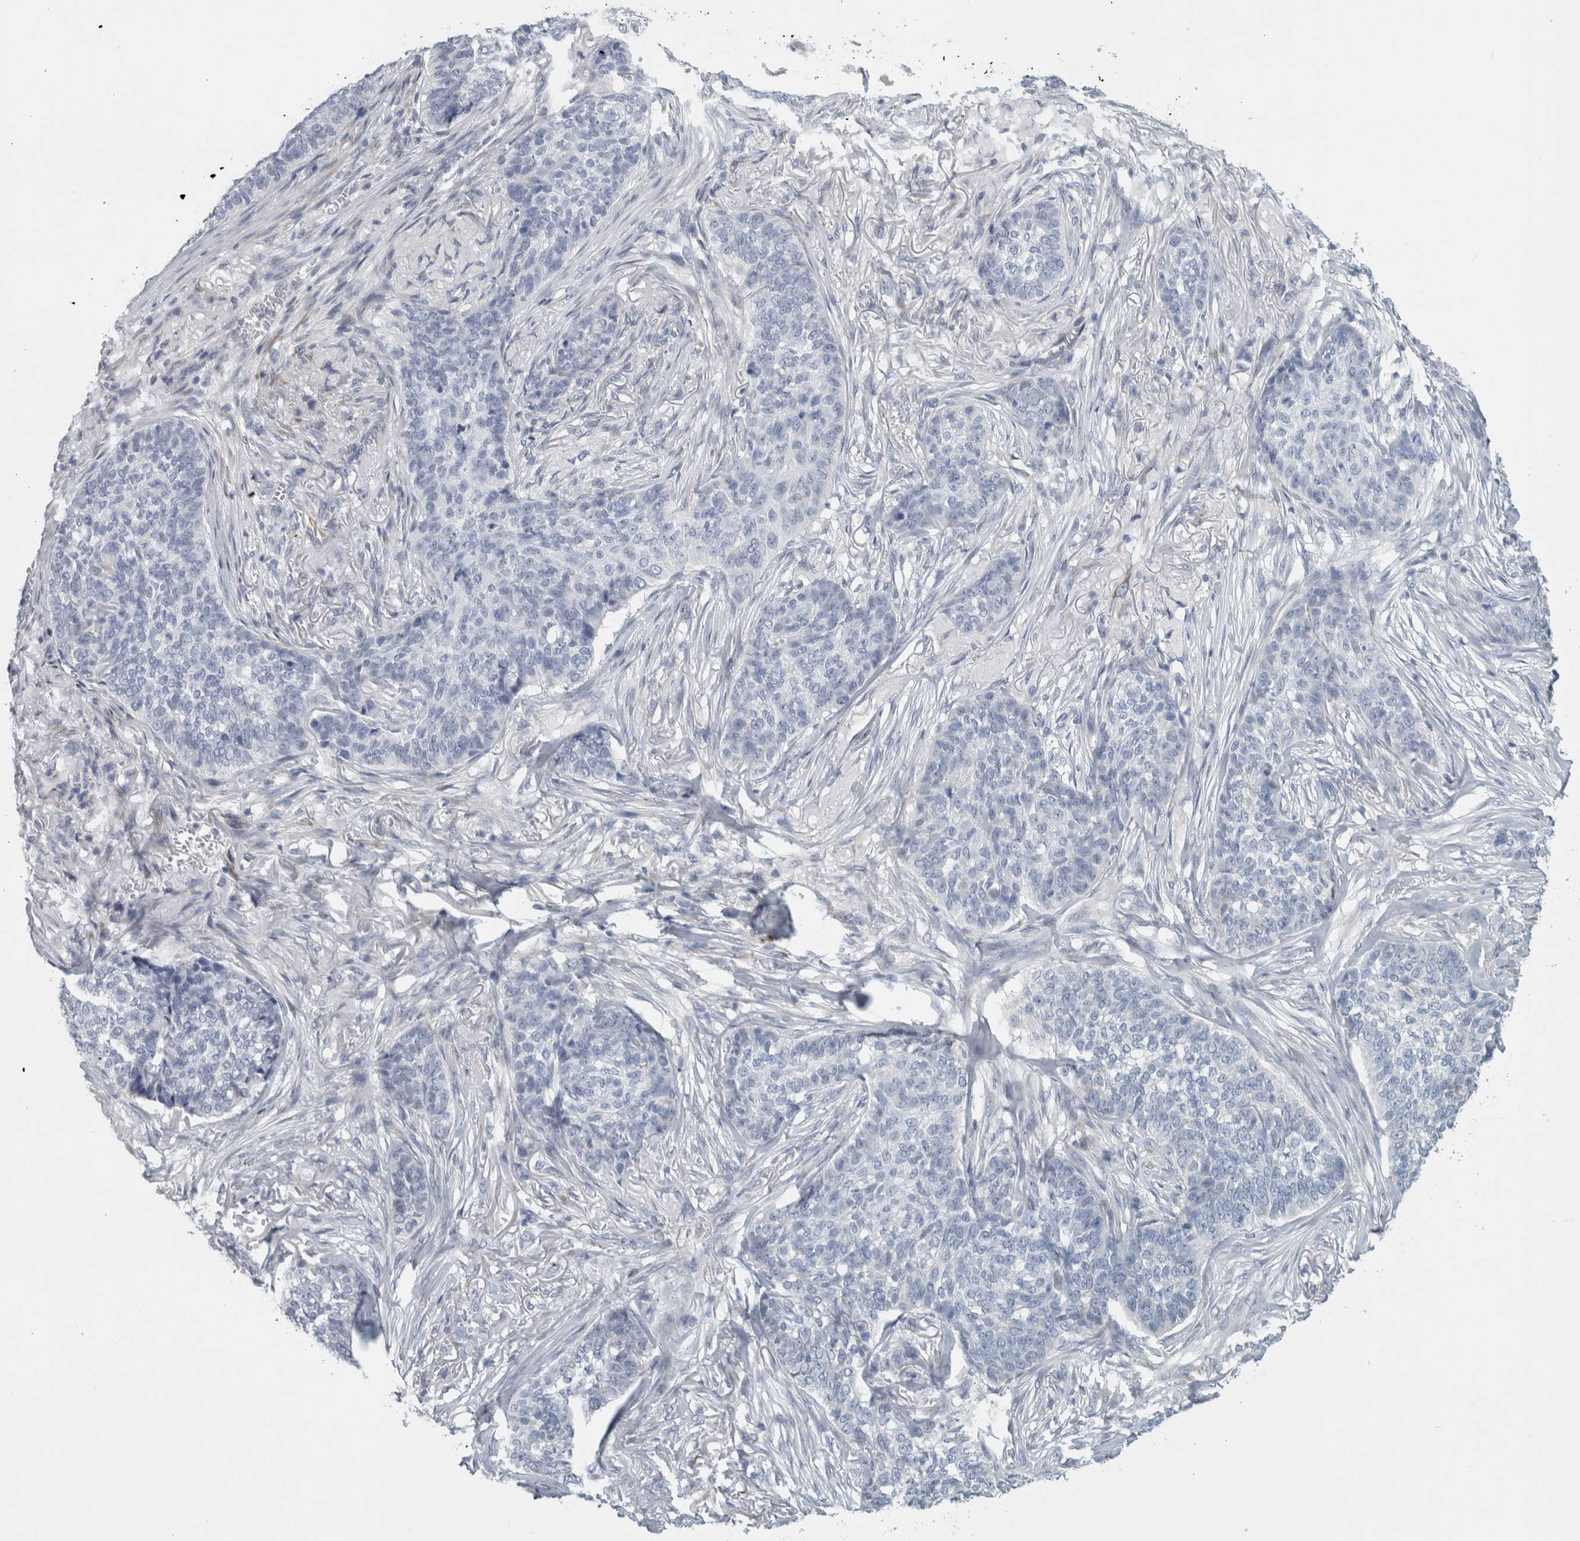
{"staining": {"intensity": "negative", "quantity": "none", "location": "none"}, "tissue": "skin cancer", "cell_type": "Tumor cells", "image_type": "cancer", "snomed": [{"axis": "morphology", "description": "Basal cell carcinoma"}, {"axis": "topography", "description": "Skin"}], "caption": "A micrograph of skin cancer stained for a protein exhibits no brown staining in tumor cells. The staining was performed using DAB (3,3'-diaminobenzidine) to visualize the protein expression in brown, while the nuclei were stained in blue with hematoxylin (Magnification: 20x).", "gene": "B3GNT3", "patient": {"sex": "male", "age": 85}}